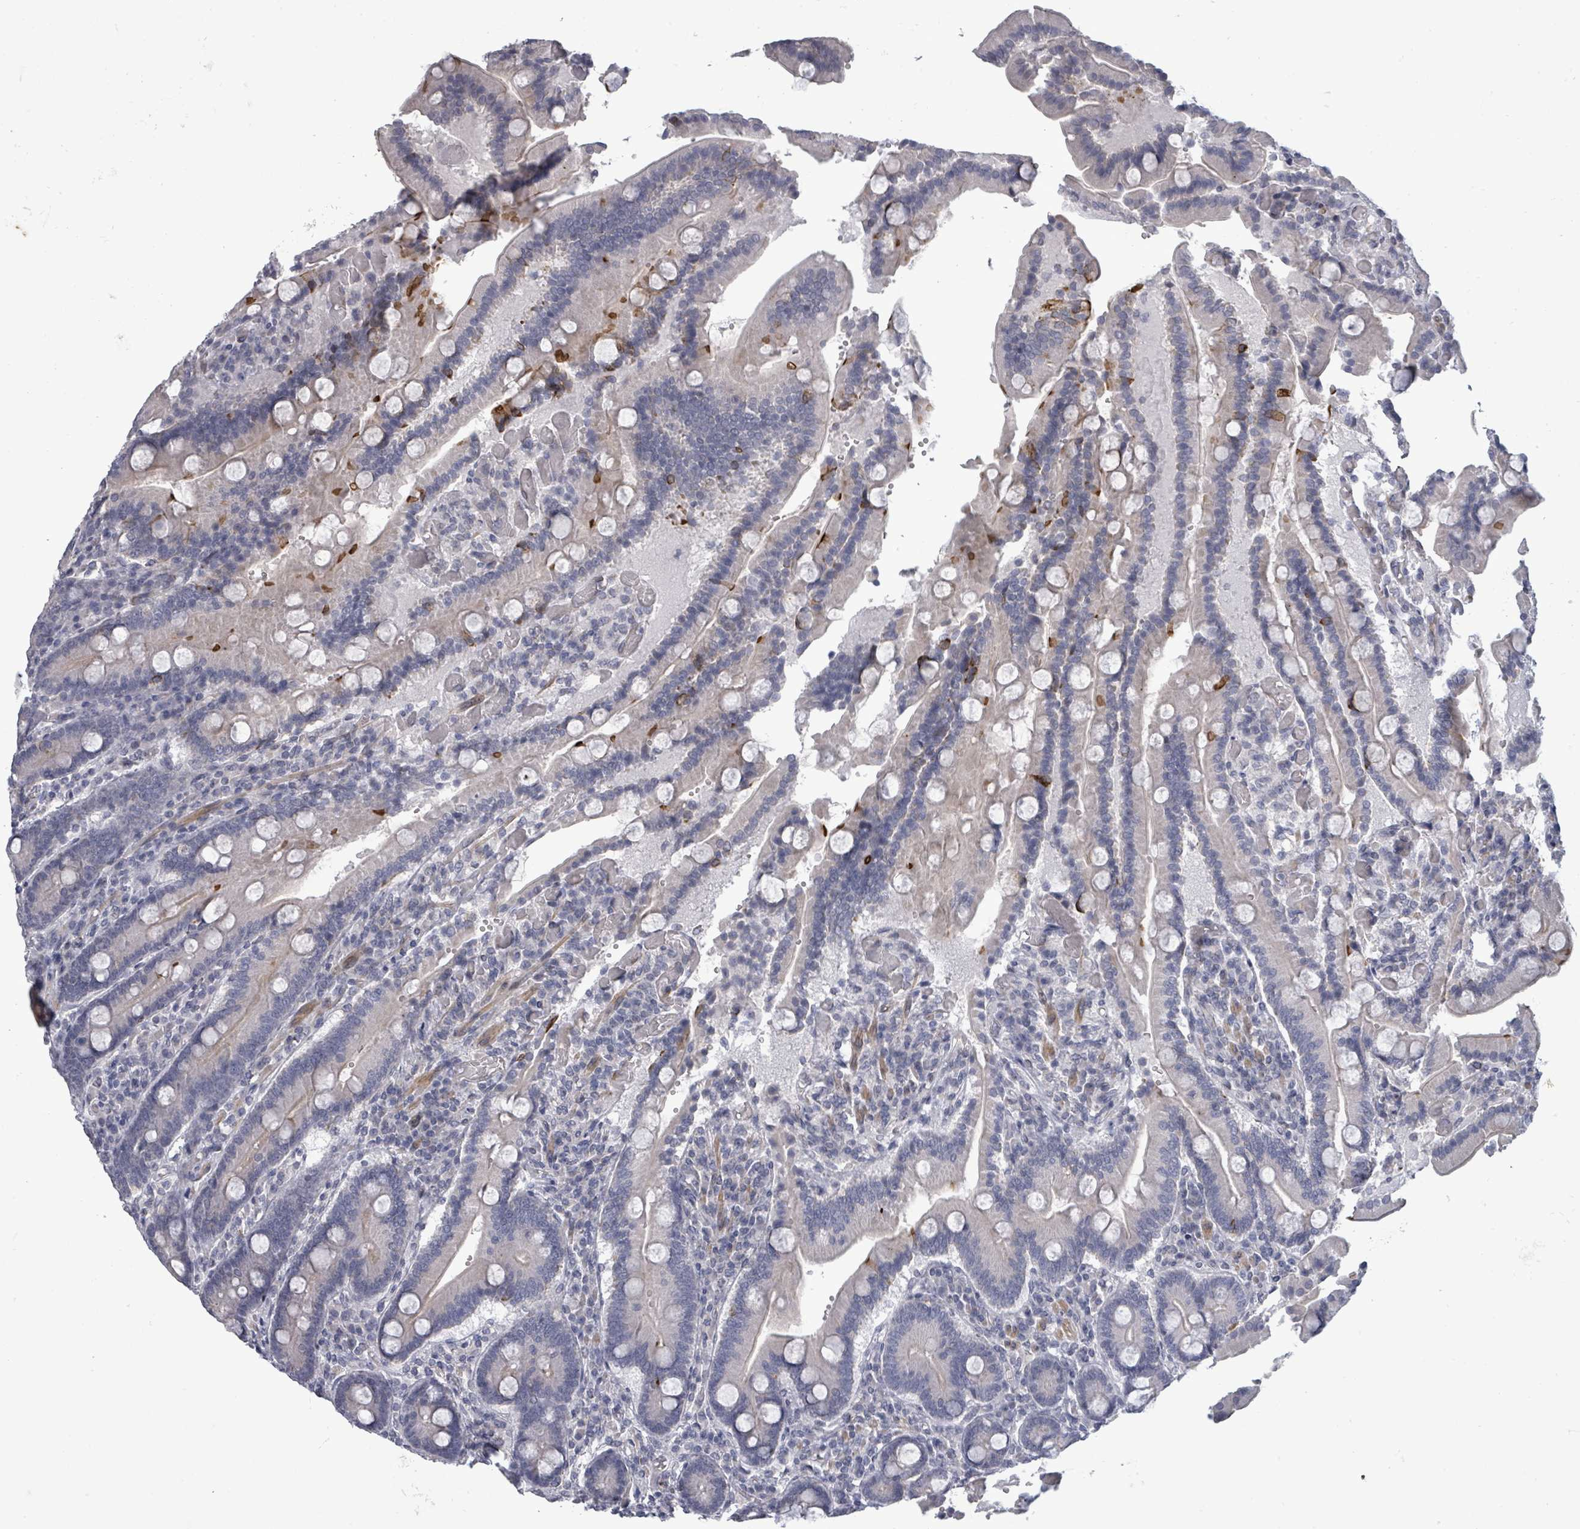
{"staining": {"intensity": "negative", "quantity": "none", "location": "none"}, "tissue": "duodenum", "cell_type": "Glandular cells", "image_type": "normal", "snomed": [{"axis": "morphology", "description": "Normal tissue, NOS"}, {"axis": "topography", "description": "Duodenum"}], "caption": "This is an IHC image of unremarkable duodenum. There is no positivity in glandular cells.", "gene": "PTPN20", "patient": {"sex": "female", "age": 62}}